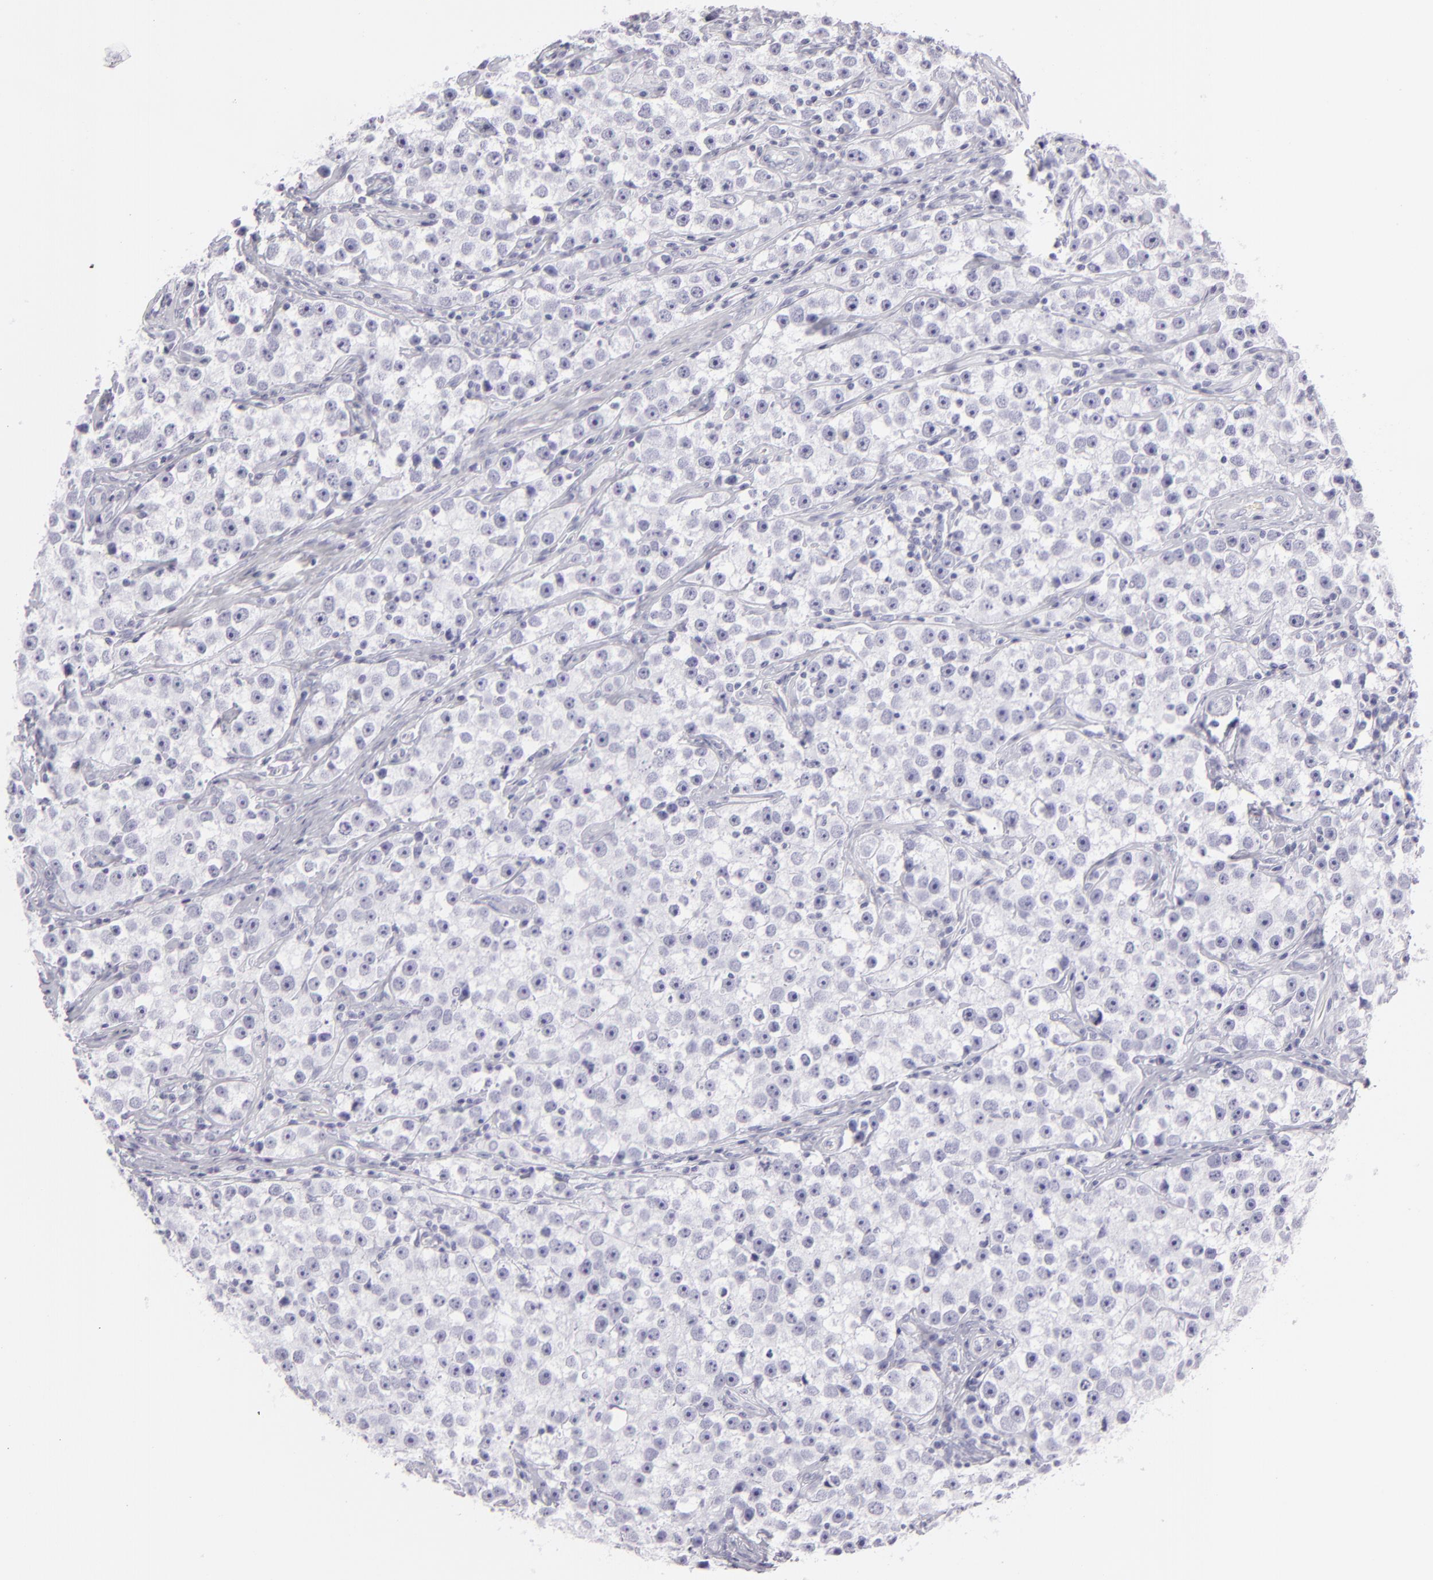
{"staining": {"intensity": "negative", "quantity": "none", "location": "none"}, "tissue": "testis cancer", "cell_type": "Tumor cells", "image_type": "cancer", "snomed": [{"axis": "morphology", "description": "Seminoma, NOS"}, {"axis": "topography", "description": "Testis"}], "caption": "Photomicrograph shows no protein positivity in tumor cells of testis cancer tissue.", "gene": "FLG", "patient": {"sex": "male", "age": 32}}